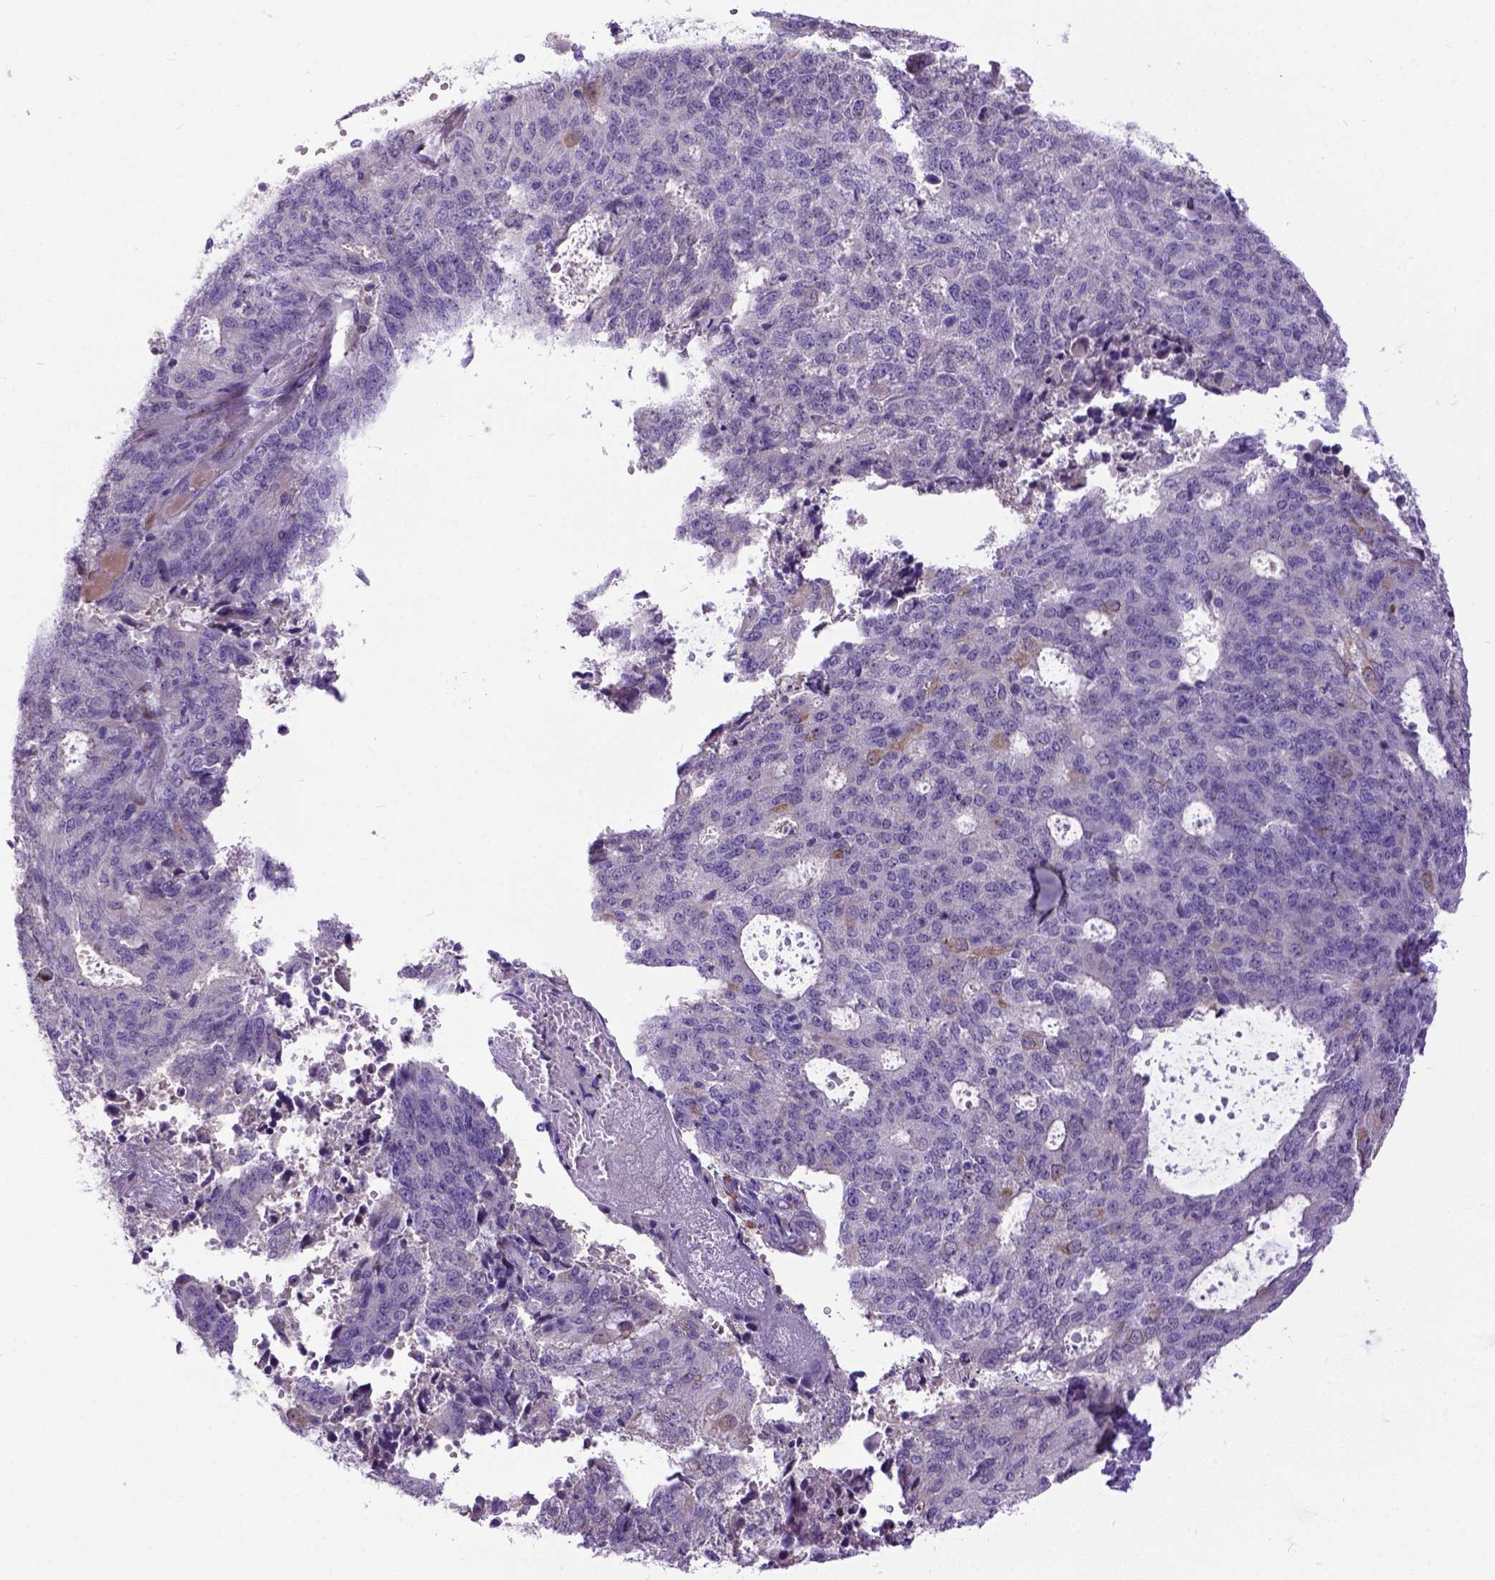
{"staining": {"intensity": "moderate", "quantity": "<25%", "location": "cytoplasmic/membranous"}, "tissue": "endometrial cancer", "cell_type": "Tumor cells", "image_type": "cancer", "snomed": [{"axis": "morphology", "description": "Adenocarcinoma, NOS"}, {"axis": "topography", "description": "Endometrium"}], "caption": "The histopathology image demonstrates a brown stain indicating the presence of a protein in the cytoplasmic/membranous of tumor cells in adenocarcinoma (endometrial). Nuclei are stained in blue.", "gene": "NEK5", "patient": {"sex": "female", "age": 82}}